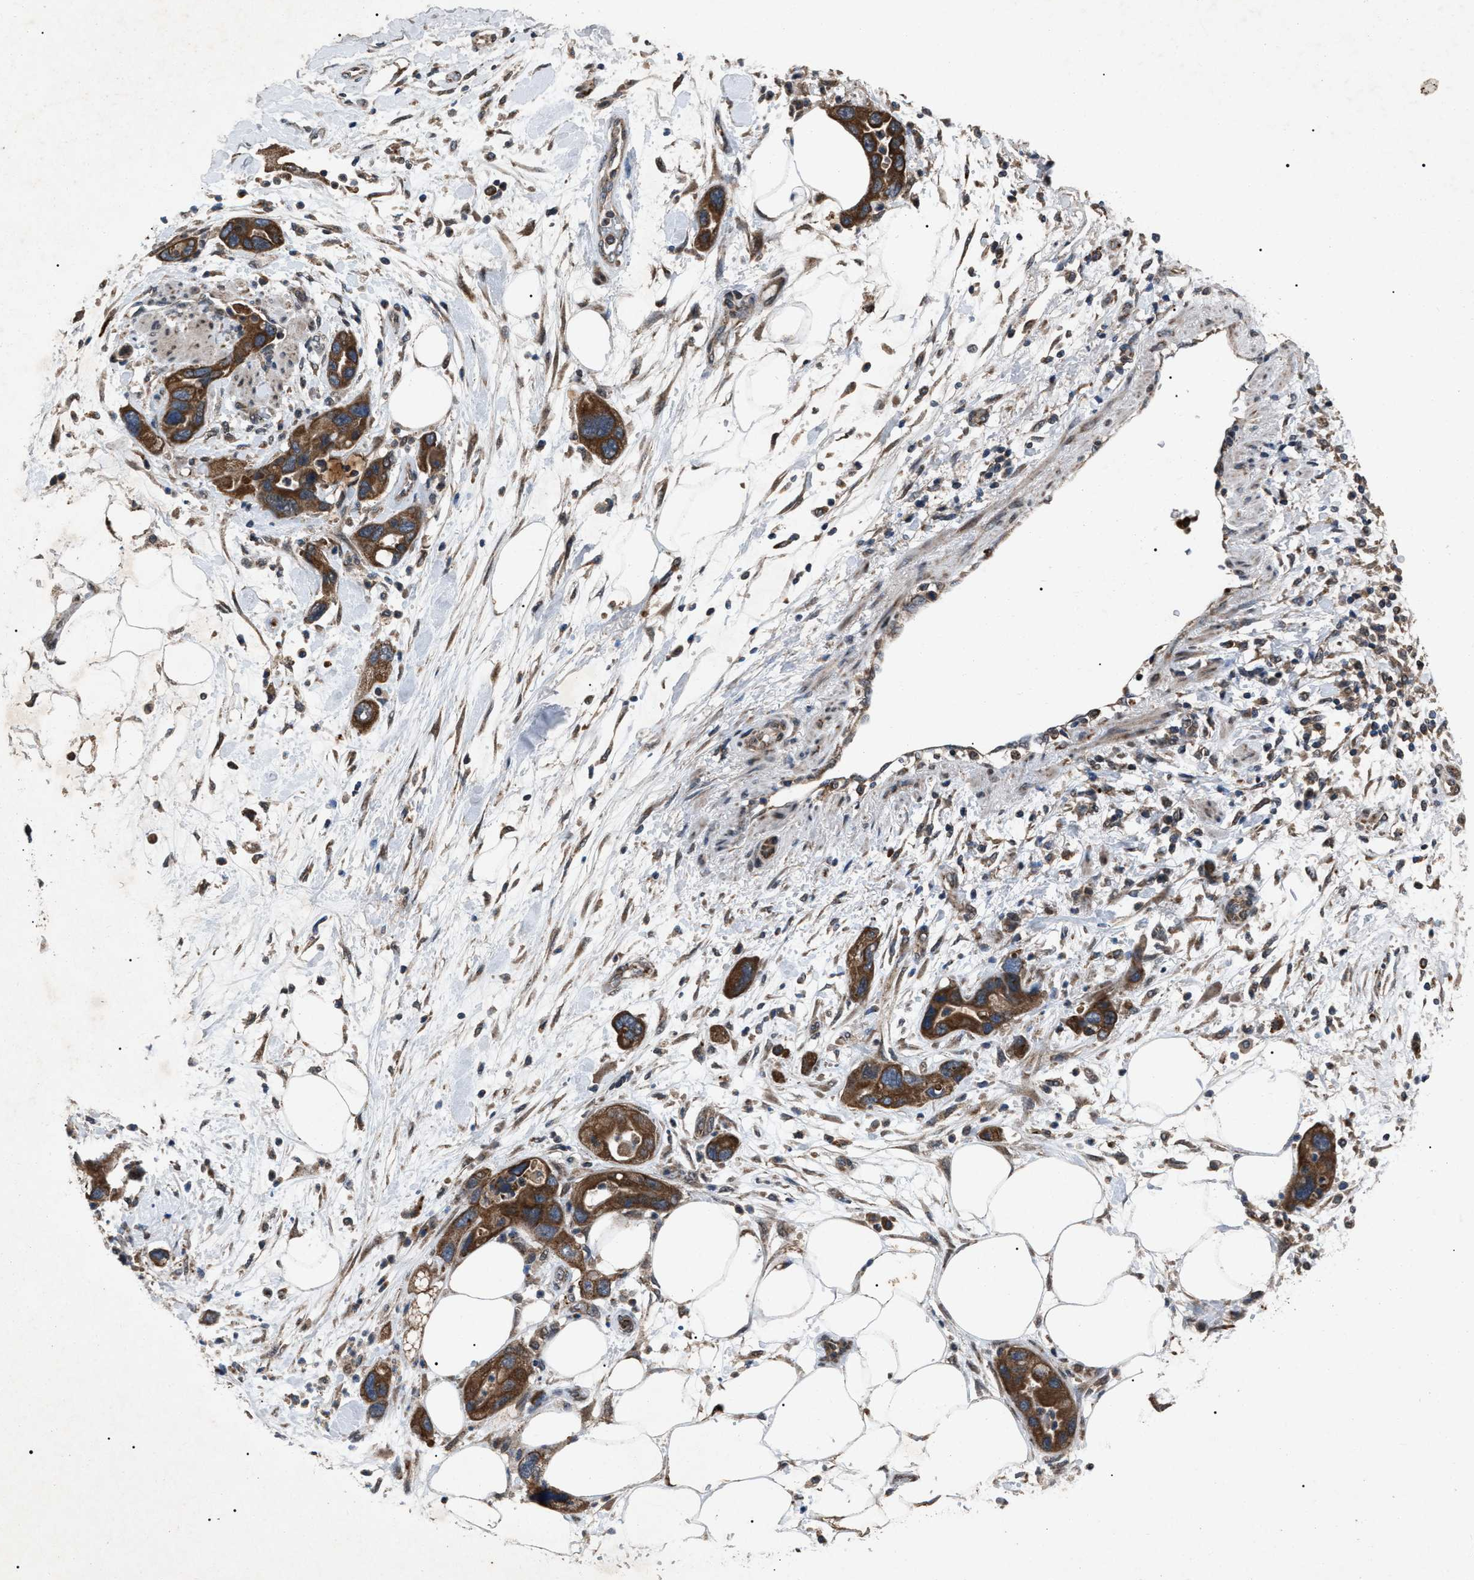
{"staining": {"intensity": "strong", "quantity": ">75%", "location": "cytoplasmic/membranous"}, "tissue": "pancreatic cancer", "cell_type": "Tumor cells", "image_type": "cancer", "snomed": [{"axis": "morphology", "description": "Normal tissue, NOS"}, {"axis": "morphology", "description": "Adenocarcinoma, NOS"}, {"axis": "topography", "description": "Pancreas"}], "caption": "DAB (3,3'-diaminobenzidine) immunohistochemical staining of adenocarcinoma (pancreatic) shows strong cytoplasmic/membranous protein positivity in about >75% of tumor cells.", "gene": "ZFAND2A", "patient": {"sex": "female", "age": 71}}